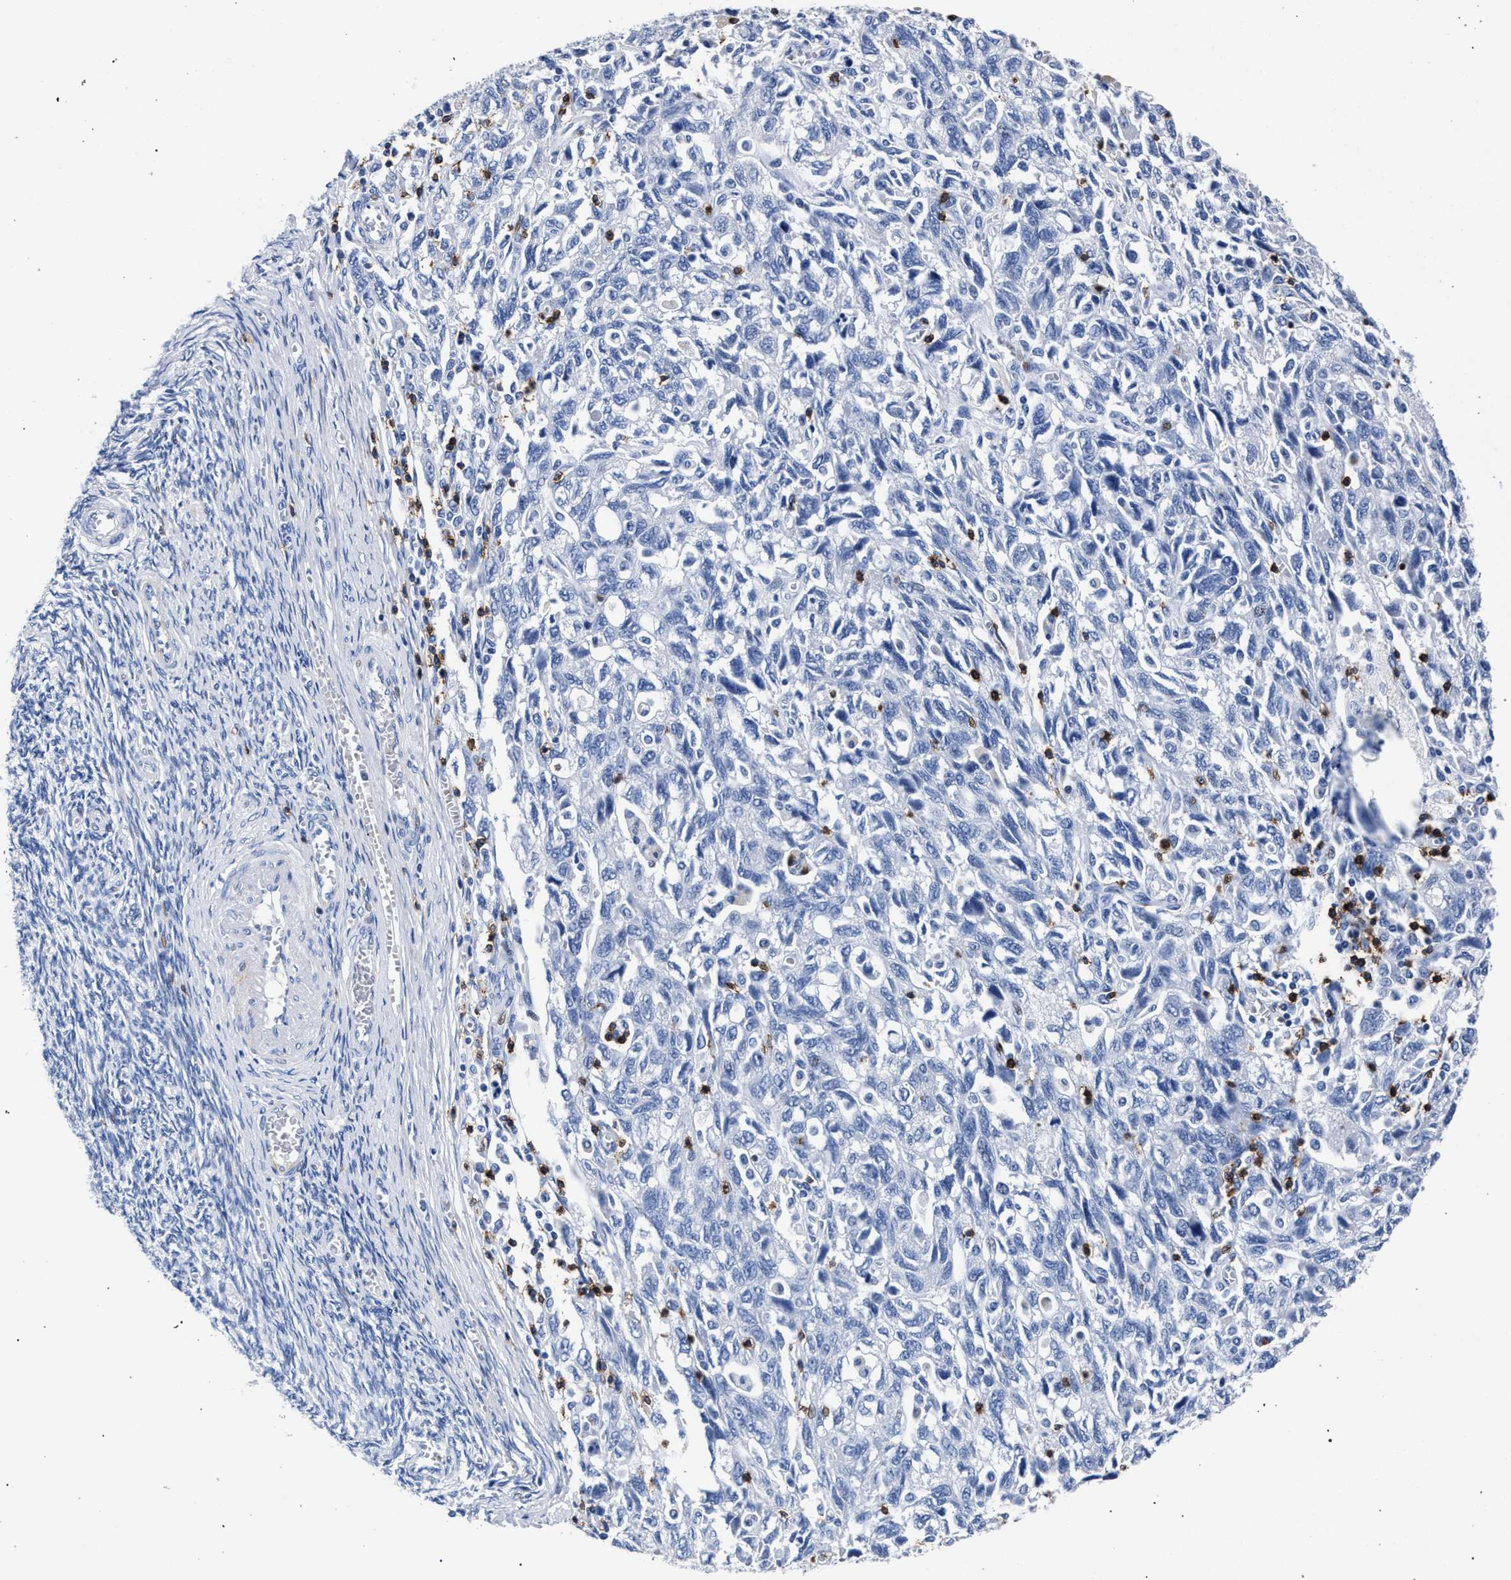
{"staining": {"intensity": "negative", "quantity": "none", "location": "none"}, "tissue": "ovarian cancer", "cell_type": "Tumor cells", "image_type": "cancer", "snomed": [{"axis": "morphology", "description": "Carcinoma, NOS"}, {"axis": "morphology", "description": "Cystadenocarcinoma, serous, NOS"}, {"axis": "topography", "description": "Ovary"}], "caption": "A histopathology image of human ovarian cancer is negative for staining in tumor cells. (DAB IHC visualized using brightfield microscopy, high magnification).", "gene": "KLRK1", "patient": {"sex": "female", "age": 69}}